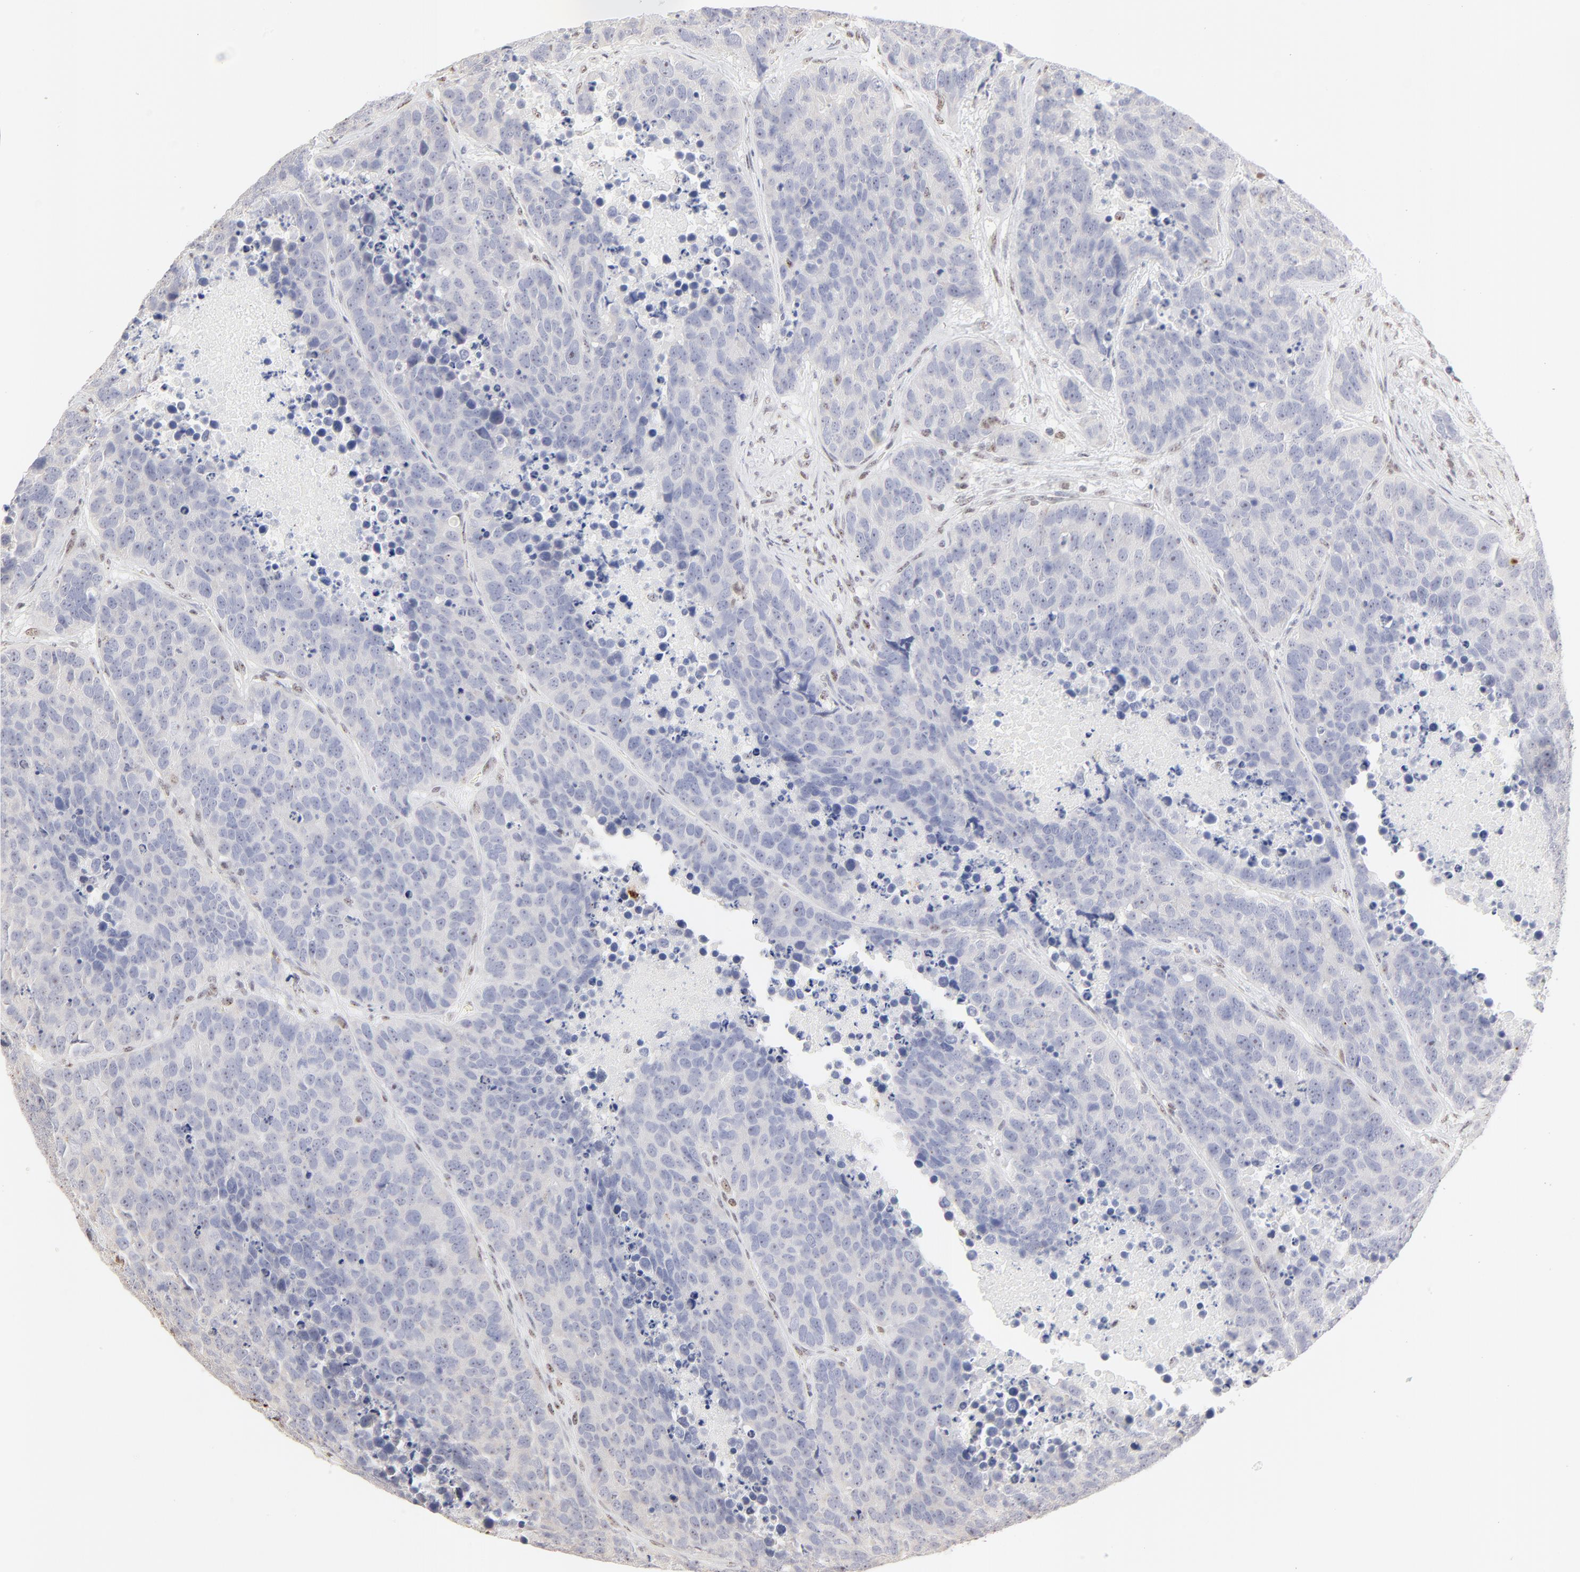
{"staining": {"intensity": "negative", "quantity": "none", "location": "none"}, "tissue": "carcinoid", "cell_type": "Tumor cells", "image_type": "cancer", "snomed": [{"axis": "morphology", "description": "Carcinoid, malignant, NOS"}, {"axis": "topography", "description": "Lung"}], "caption": "Immunohistochemical staining of carcinoid displays no significant positivity in tumor cells. Nuclei are stained in blue.", "gene": "NFIL3", "patient": {"sex": "male", "age": 60}}